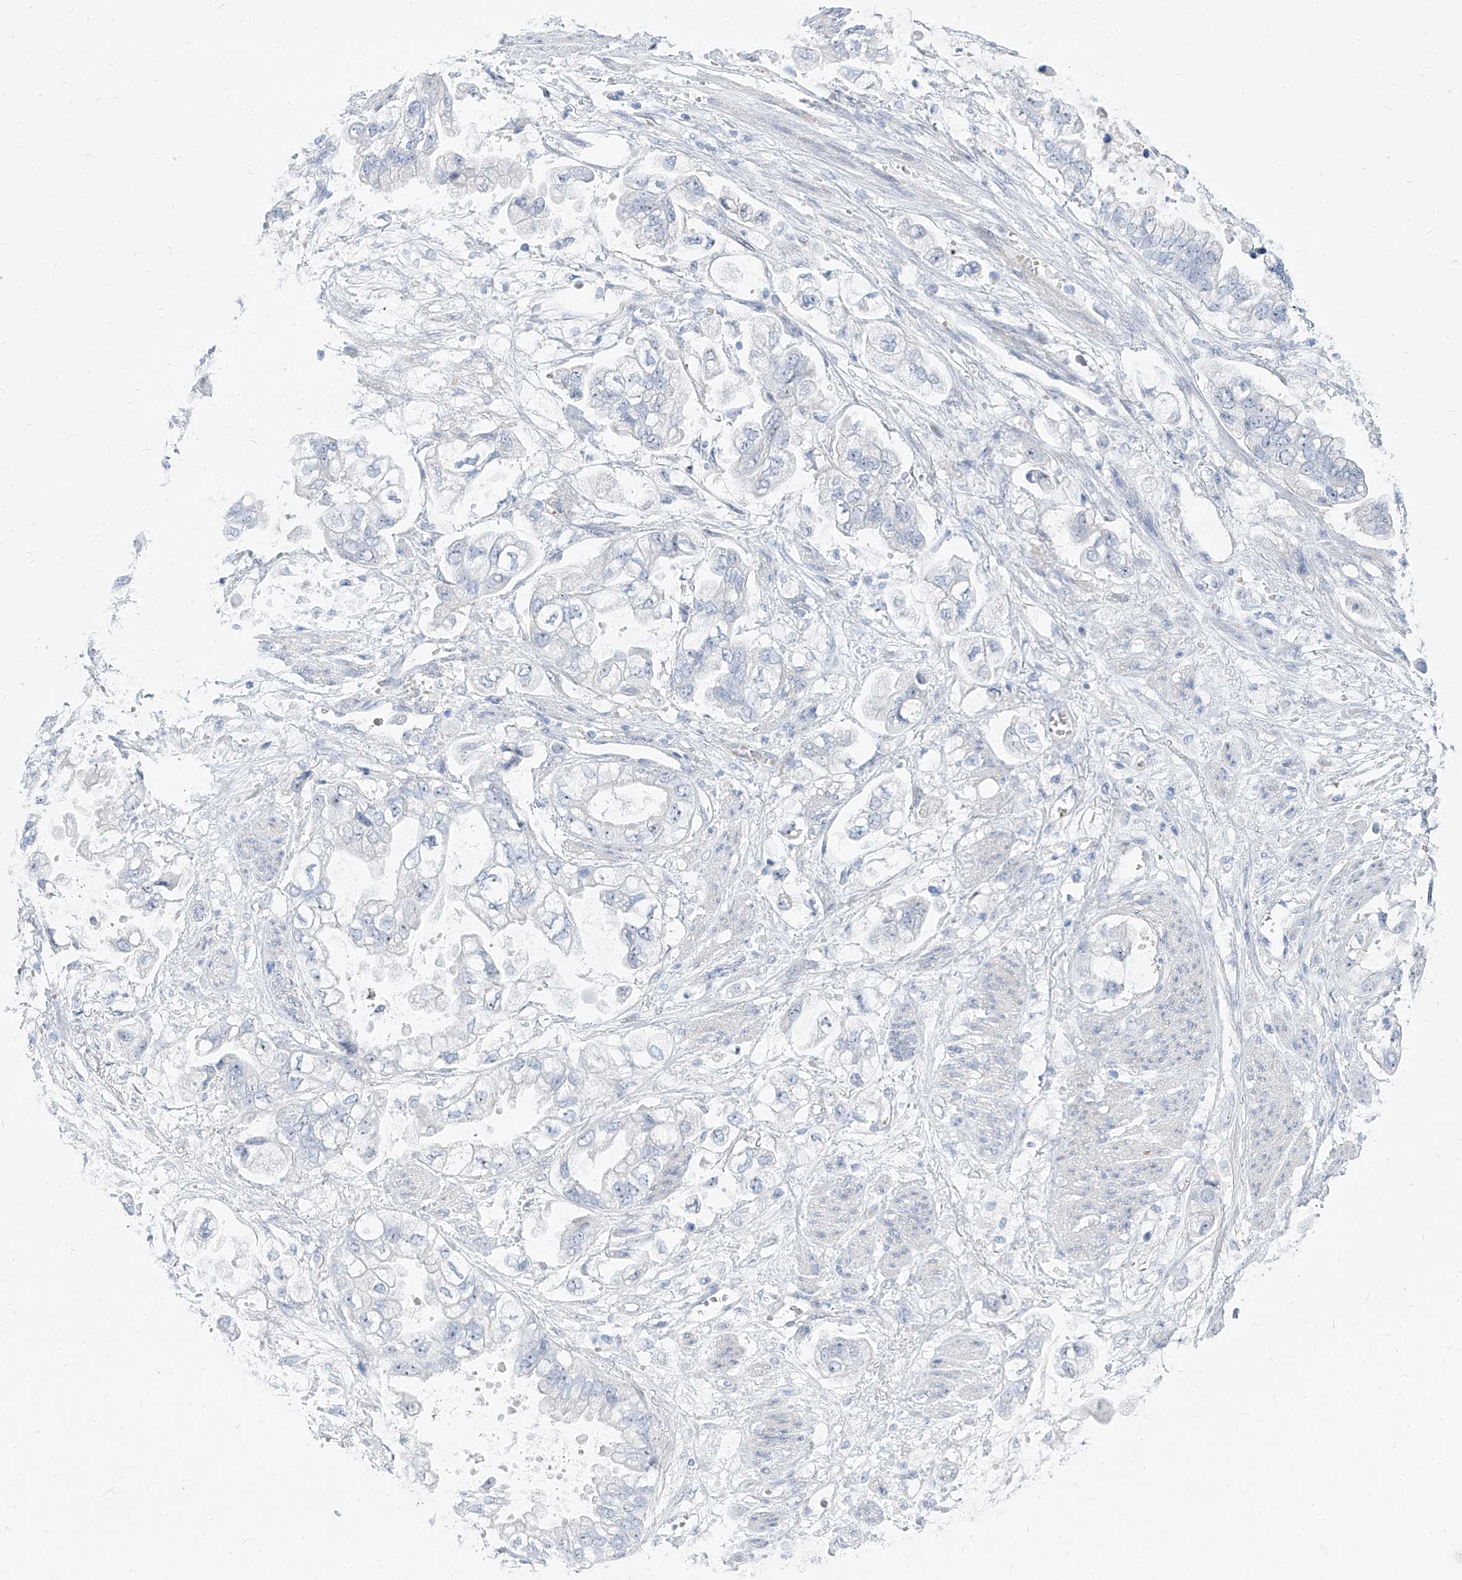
{"staining": {"intensity": "negative", "quantity": "none", "location": "none"}, "tissue": "stomach cancer", "cell_type": "Tumor cells", "image_type": "cancer", "snomed": [{"axis": "morphology", "description": "Adenocarcinoma, NOS"}, {"axis": "topography", "description": "Stomach"}], "caption": "This is an IHC photomicrograph of human adenocarcinoma (stomach). There is no positivity in tumor cells.", "gene": "TXLNB", "patient": {"sex": "male", "age": 62}}